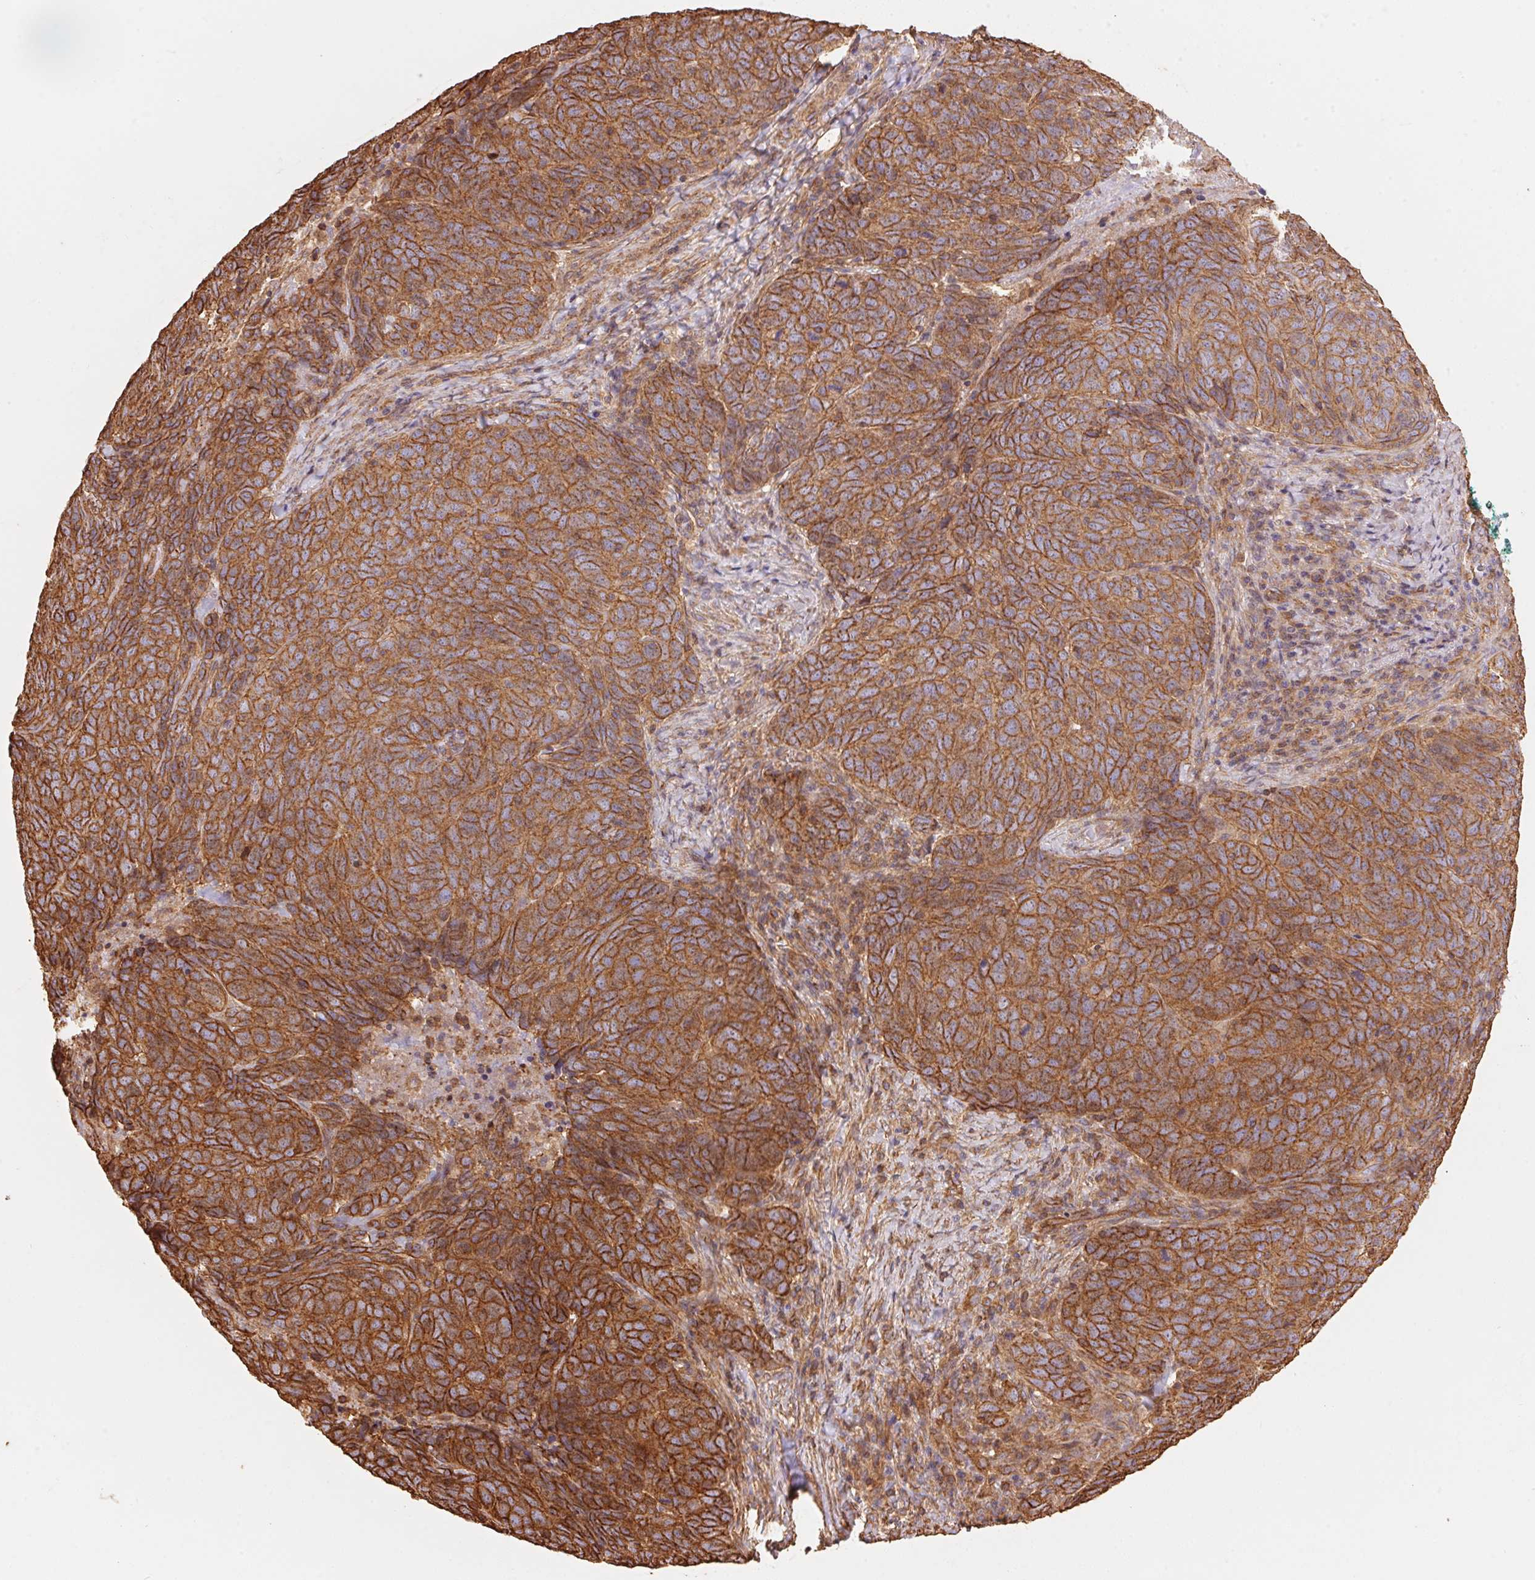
{"staining": {"intensity": "strong", "quantity": ">75%", "location": "cytoplasmic/membranous"}, "tissue": "skin cancer", "cell_type": "Tumor cells", "image_type": "cancer", "snomed": [{"axis": "morphology", "description": "Squamous cell carcinoma, NOS"}, {"axis": "topography", "description": "Skin"}, {"axis": "topography", "description": "Anal"}], "caption": "A brown stain highlights strong cytoplasmic/membranous expression of a protein in squamous cell carcinoma (skin) tumor cells.", "gene": "FRAS1", "patient": {"sex": "female", "age": 51}}